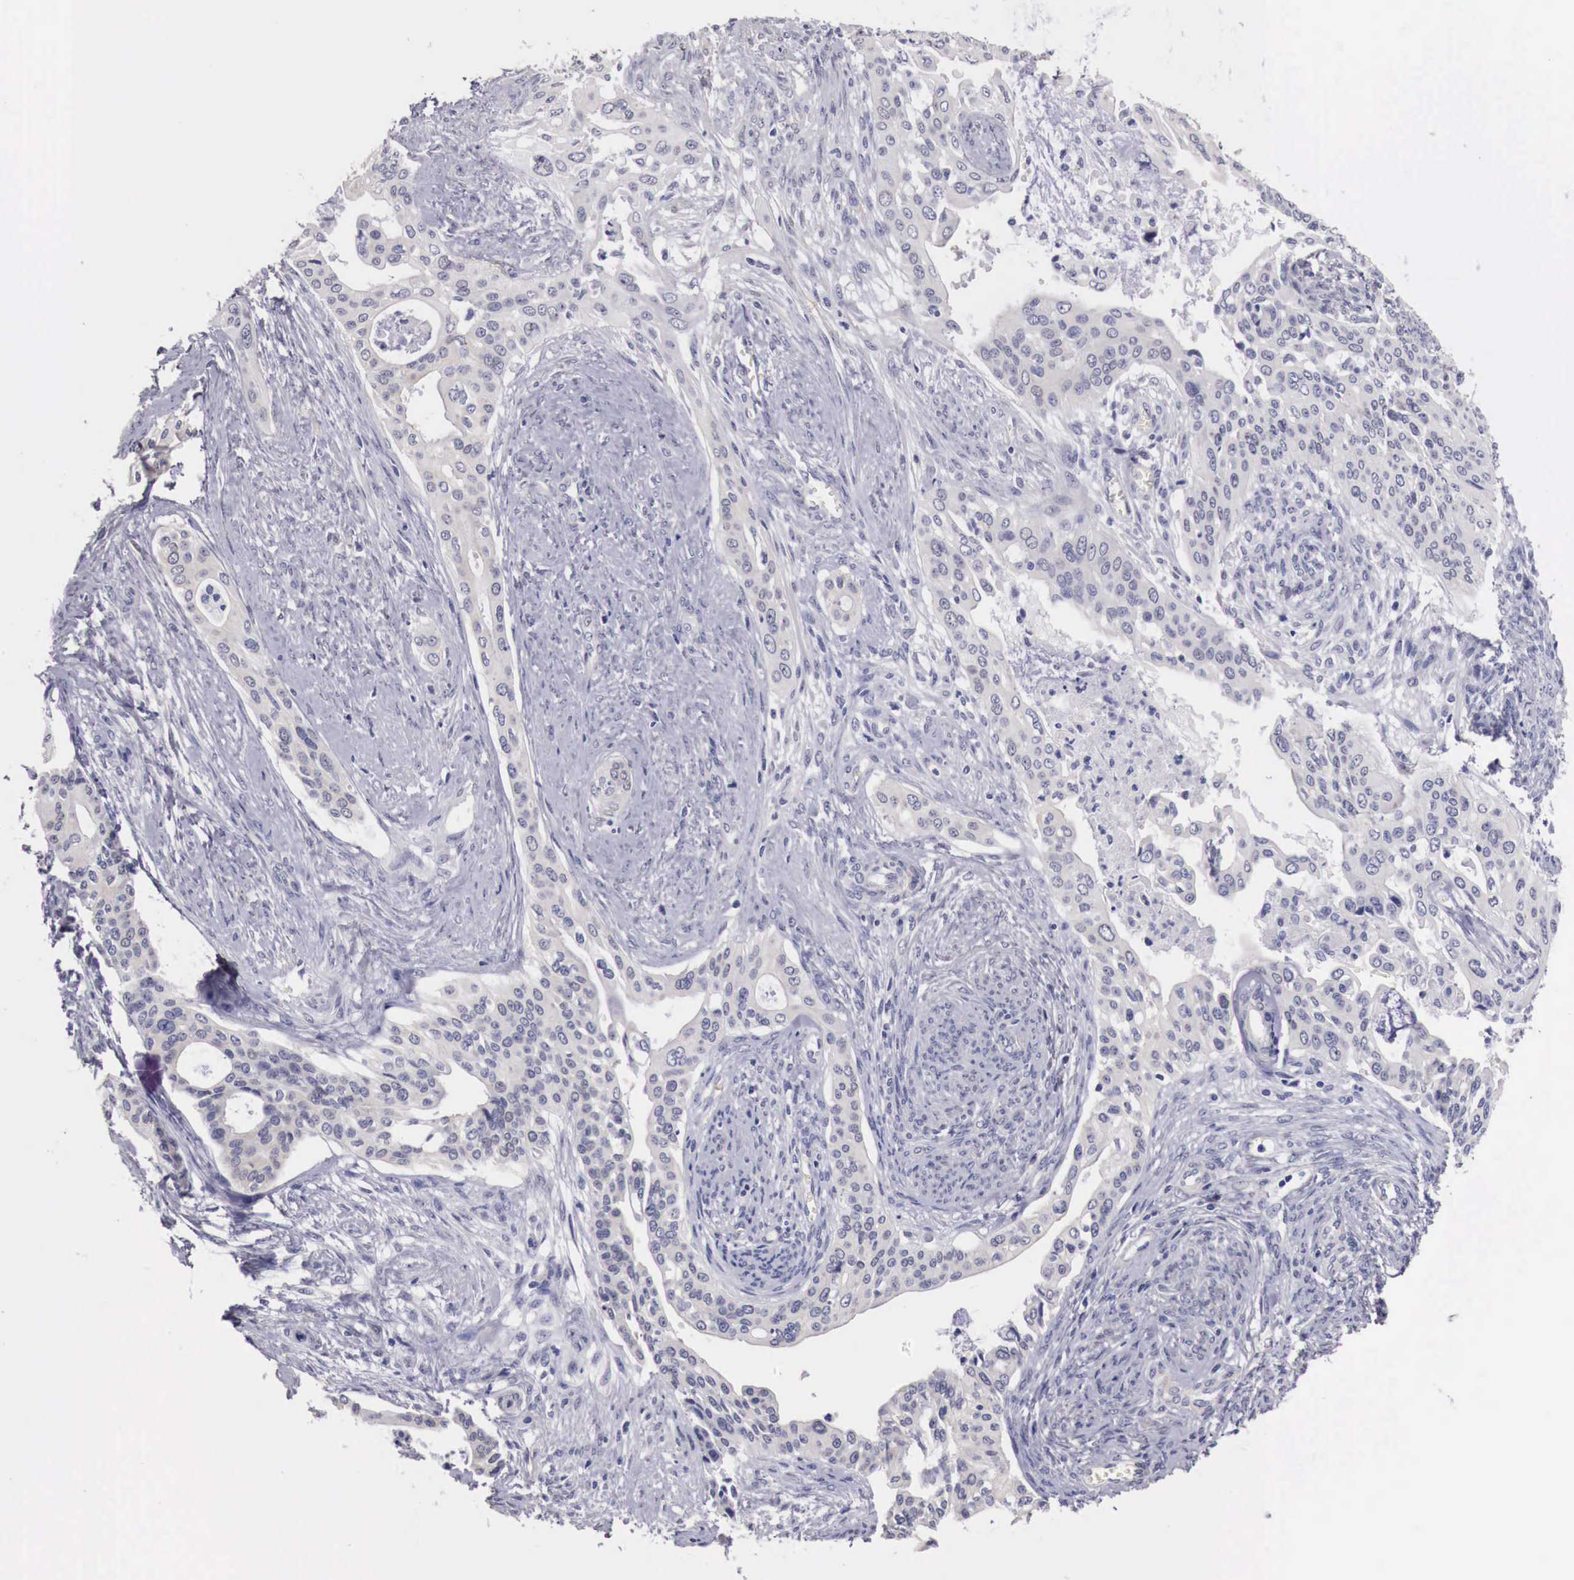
{"staining": {"intensity": "negative", "quantity": "none", "location": "none"}, "tissue": "cervical cancer", "cell_type": "Tumor cells", "image_type": "cancer", "snomed": [{"axis": "morphology", "description": "Squamous cell carcinoma, NOS"}, {"axis": "topography", "description": "Cervix"}], "caption": "The image displays no significant positivity in tumor cells of cervical squamous cell carcinoma. (DAB immunohistochemistry (IHC) with hematoxylin counter stain).", "gene": "ENOX2", "patient": {"sex": "female", "age": 34}}